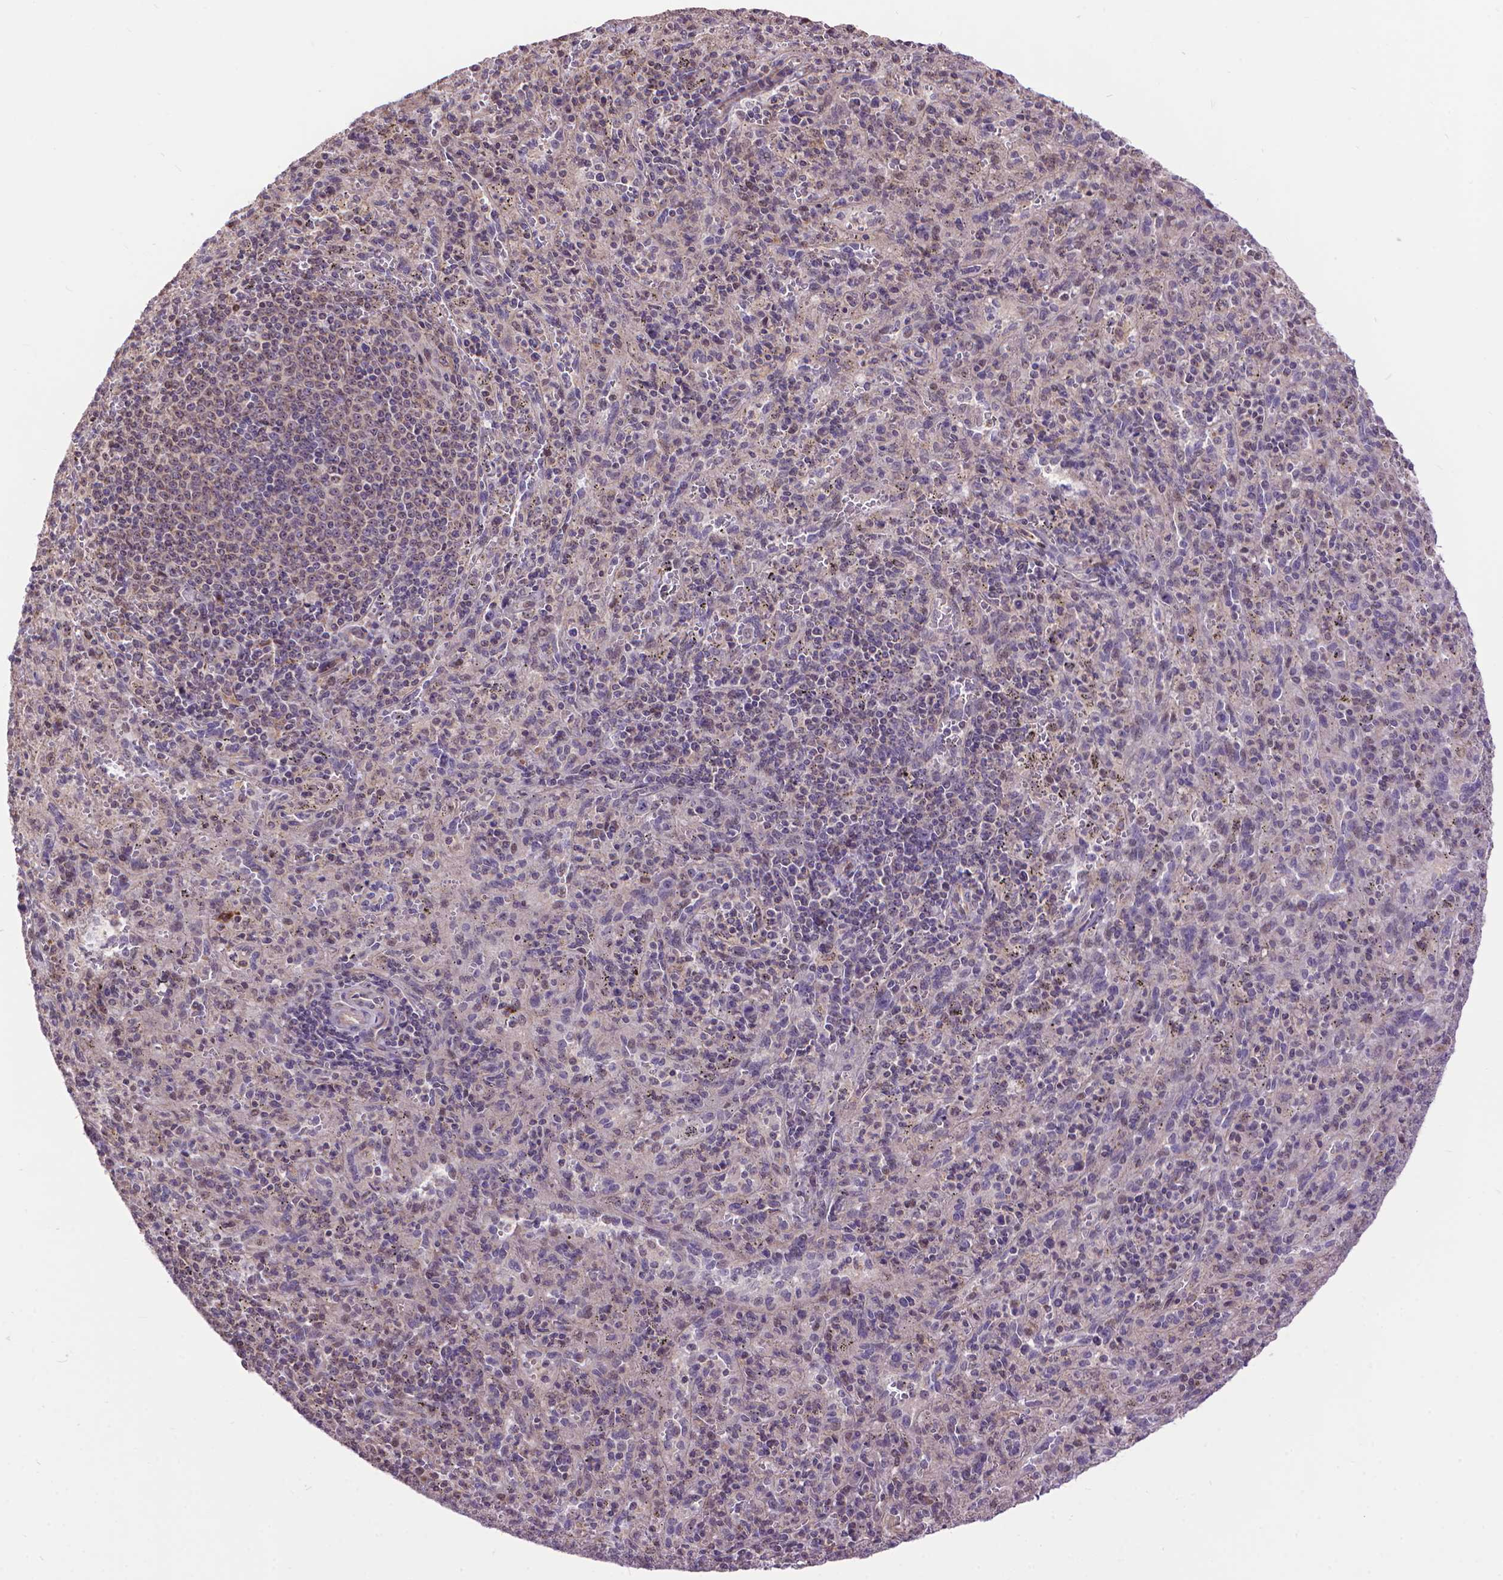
{"staining": {"intensity": "negative", "quantity": "none", "location": "none"}, "tissue": "spleen", "cell_type": "Cells in red pulp", "image_type": "normal", "snomed": [{"axis": "morphology", "description": "Normal tissue, NOS"}, {"axis": "topography", "description": "Spleen"}], "caption": "Immunohistochemistry (IHC) of unremarkable human spleen shows no expression in cells in red pulp.", "gene": "TMEM135", "patient": {"sex": "male", "age": 57}}